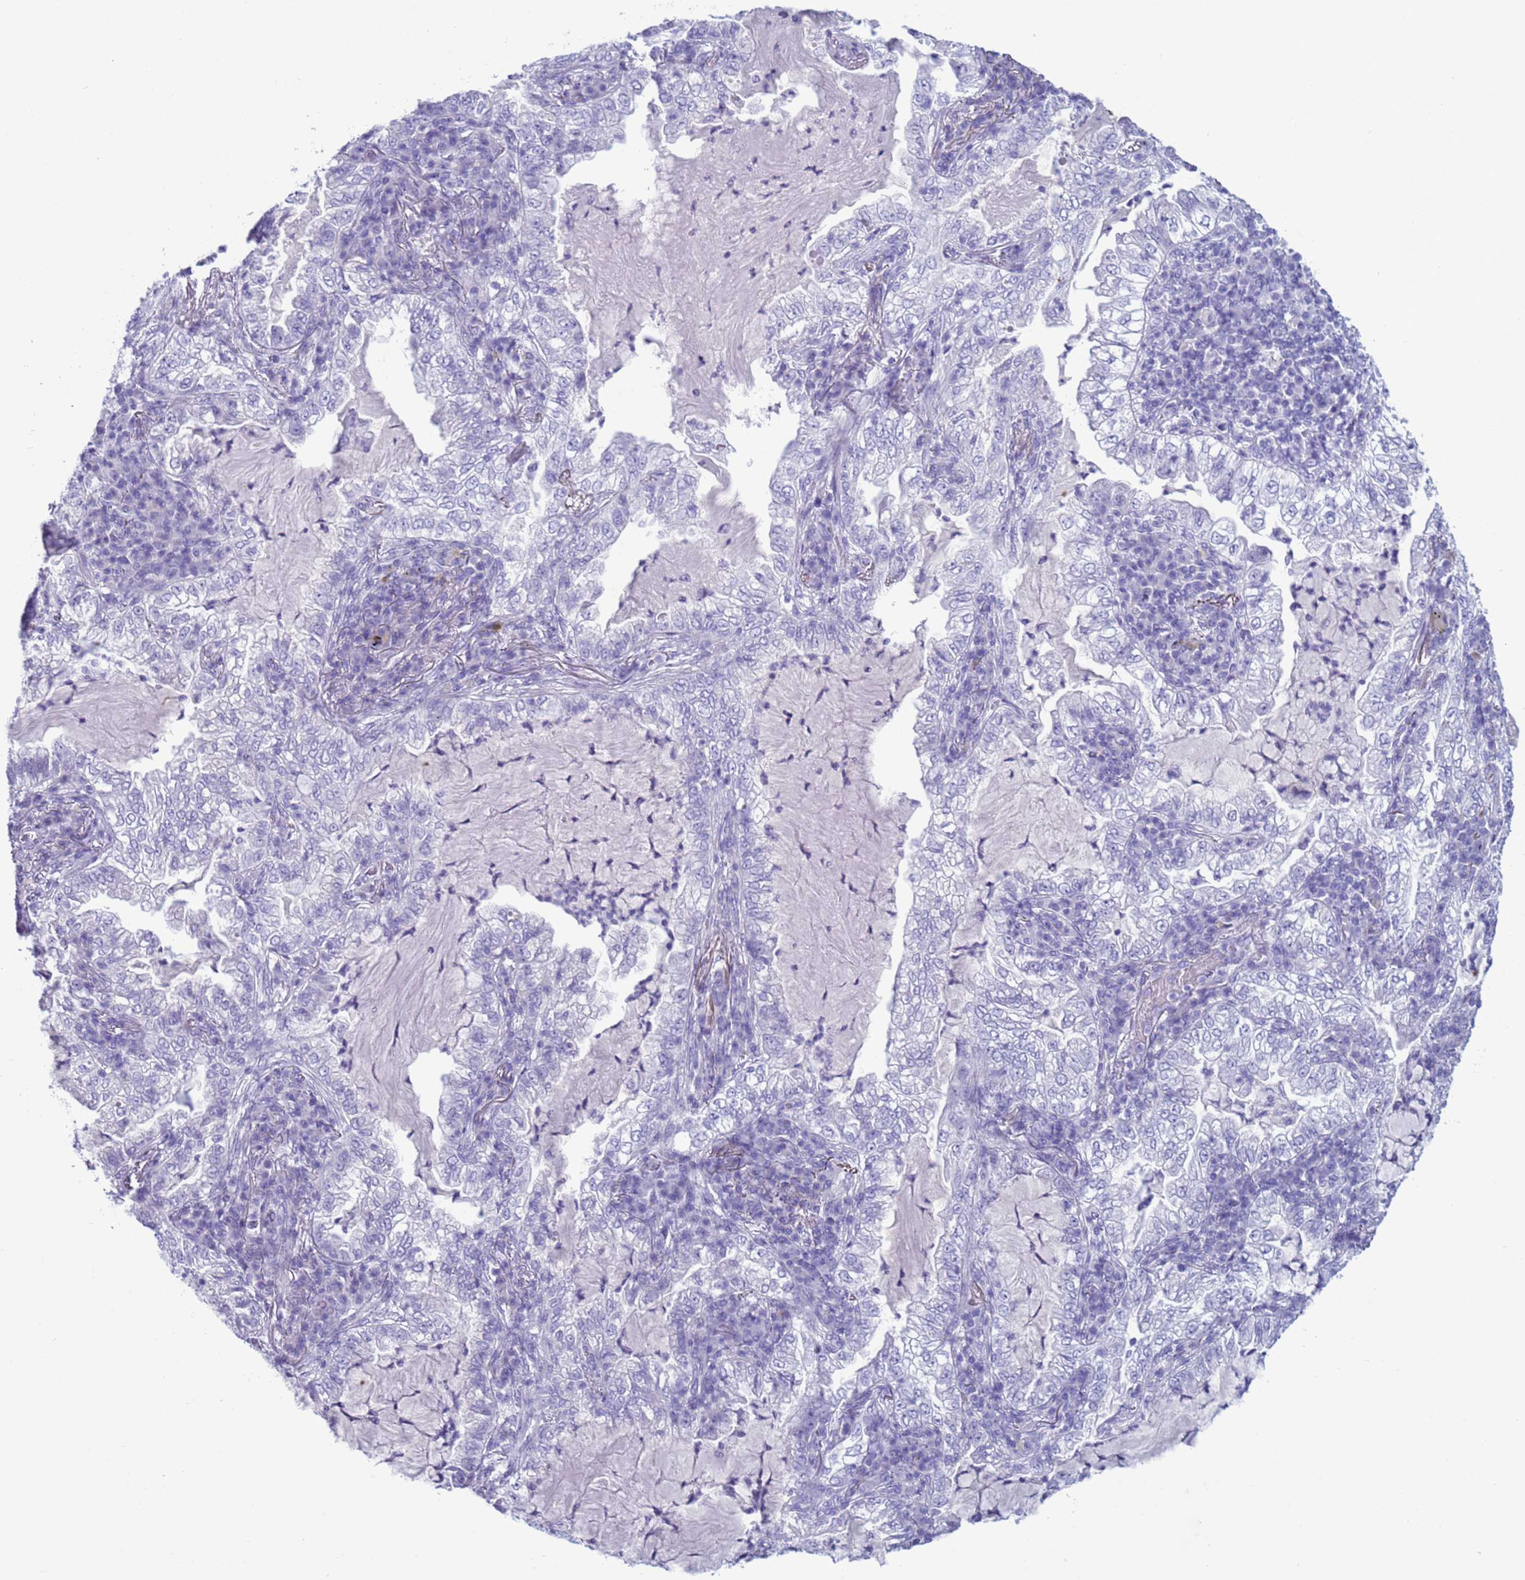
{"staining": {"intensity": "negative", "quantity": "none", "location": "none"}, "tissue": "lung cancer", "cell_type": "Tumor cells", "image_type": "cancer", "snomed": [{"axis": "morphology", "description": "Adenocarcinoma, NOS"}, {"axis": "topography", "description": "Lung"}], "caption": "This photomicrograph is of lung cancer (adenocarcinoma) stained with immunohistochemistry to label a protein in brown with the nuclei are counter-stained blue. There is no positivity in tumor cells.", "gene": "CST4", "patient": {"sex": "female", "age": 73}}